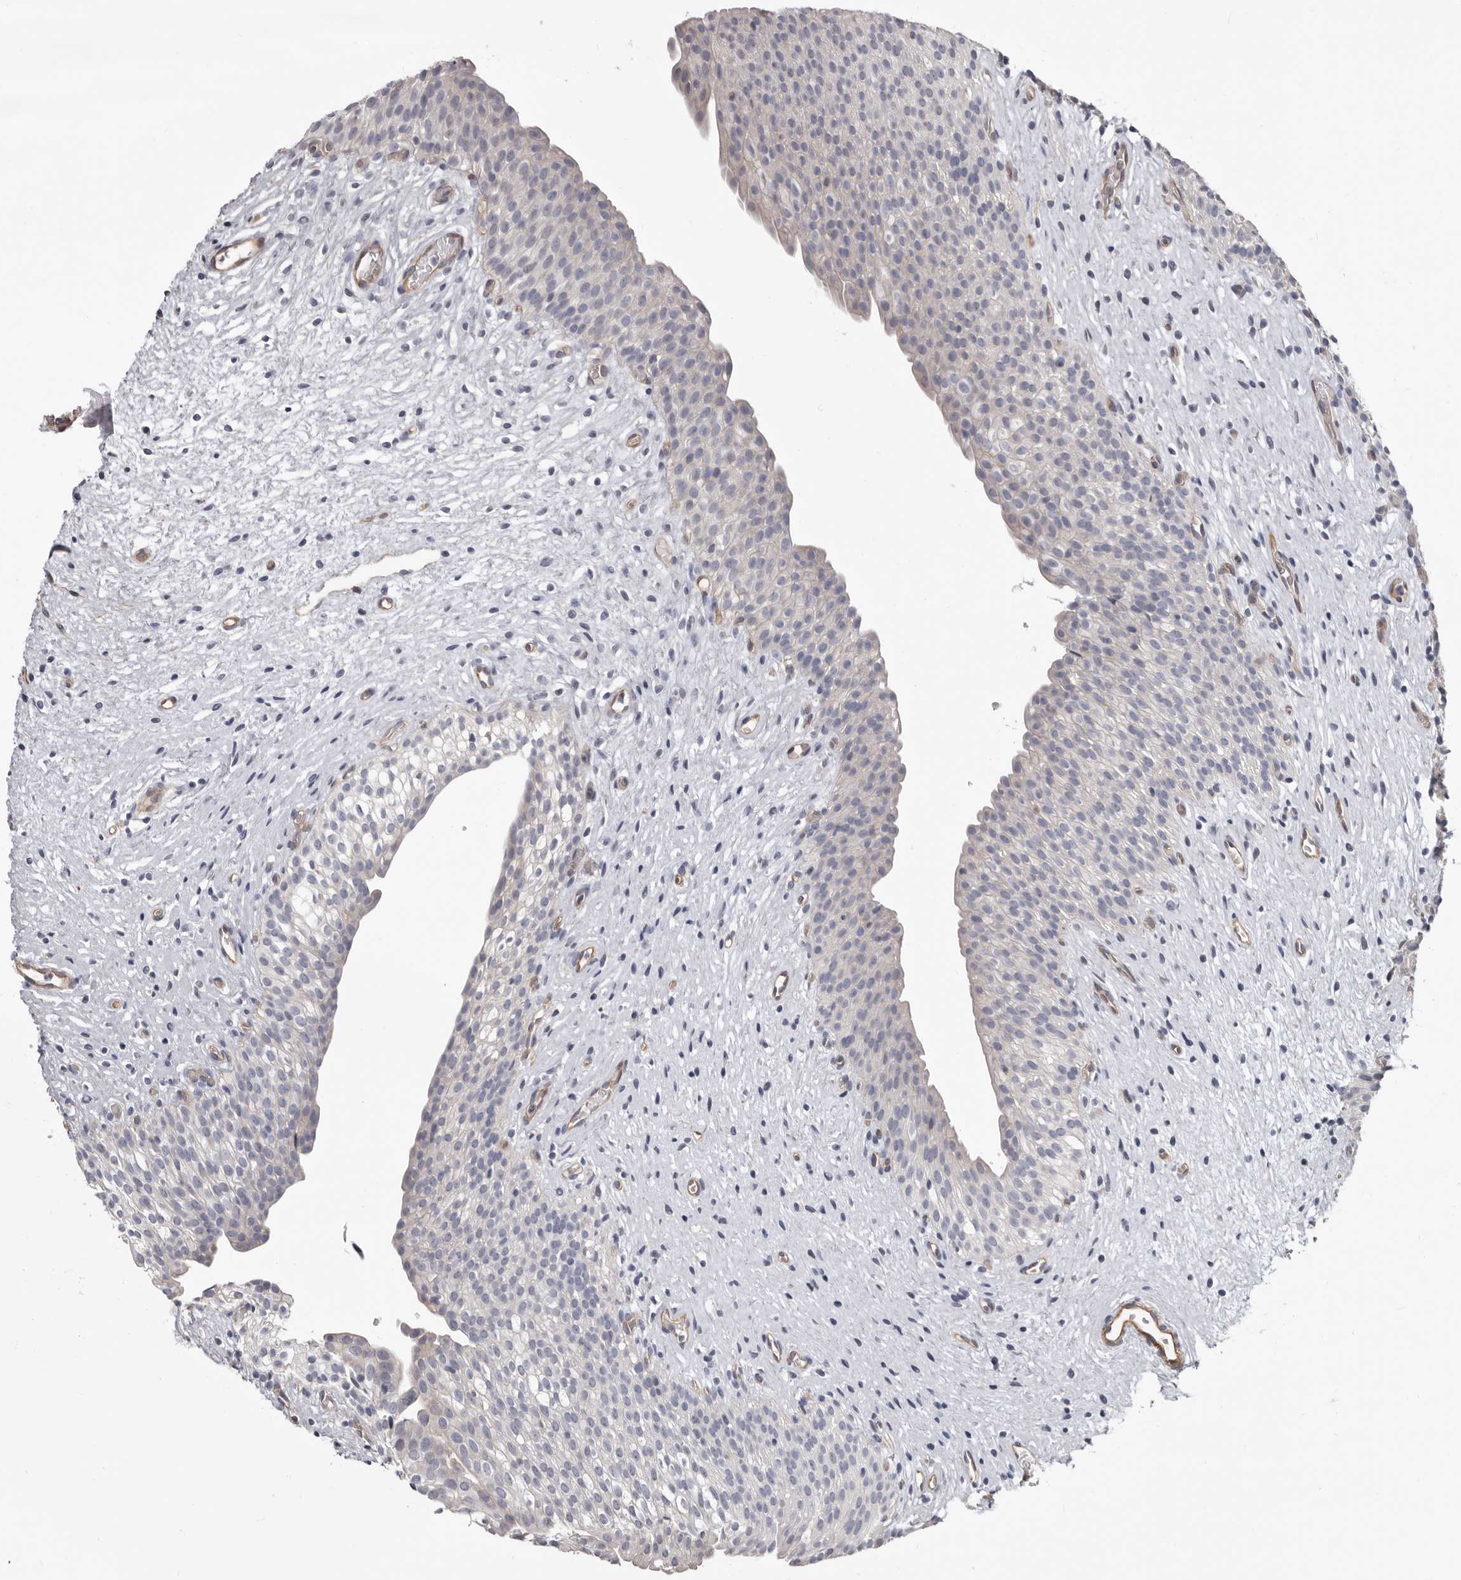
{"staining": {"intensity": "negative", "quantity": "none", "location": "none"}, "tissue": "urinary bladder", "cell_type": "Urothelial cells", "image_type": "normal", "snomed": [{"axis": "morphology", "description": "Normal tissue, NOS"}, {"axis": "topography", "description": "Urinary bladder"}], "caption": "An image of human urinary bladder is negative for staining in urothelial cells.", "gene": "ADGRL4", "patient": {"sex": "male", "age": 1}}